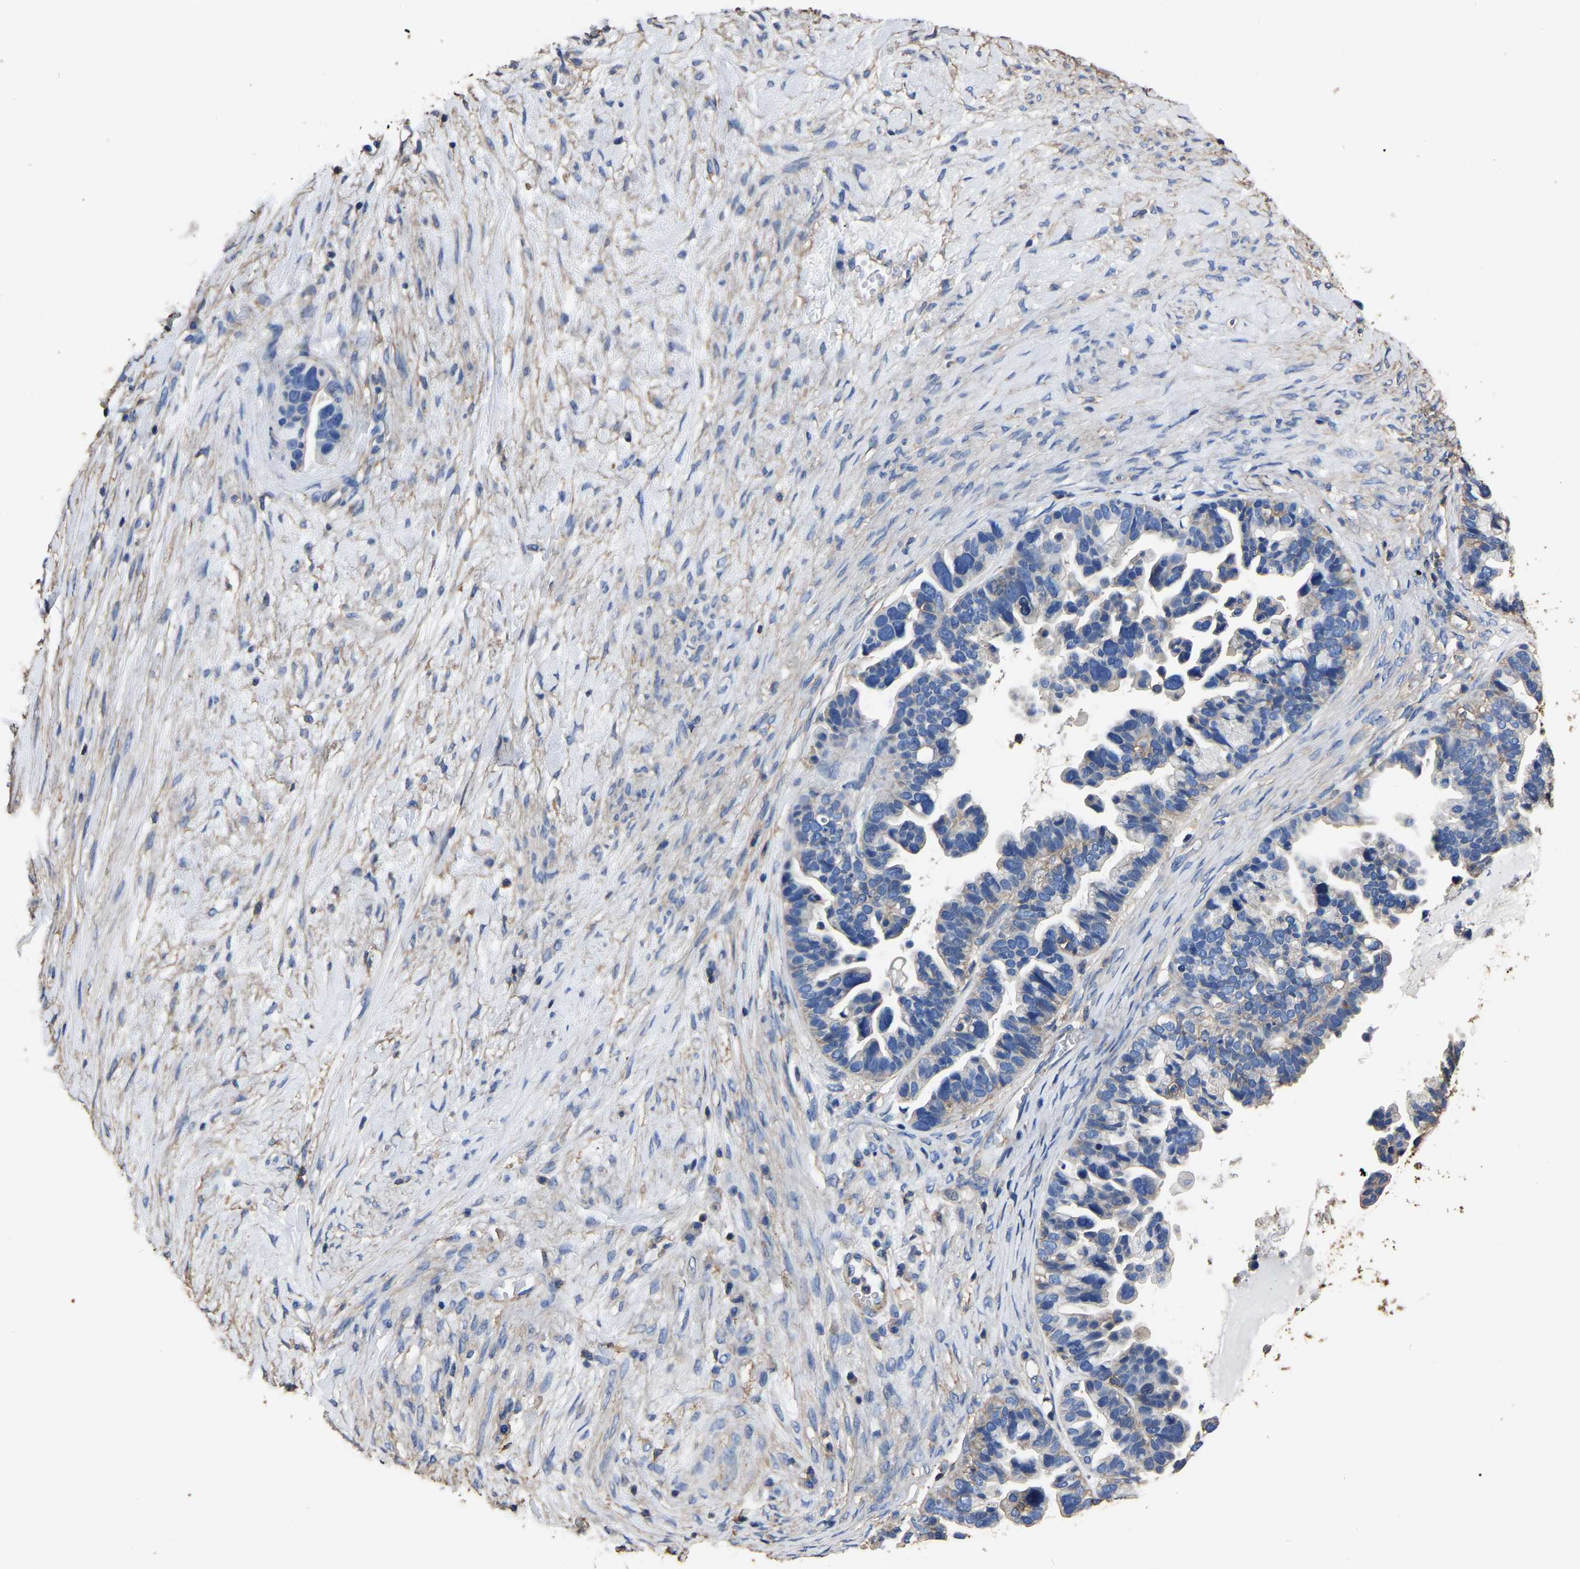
{"staining": {"intensity": "weak", "quantity": "<25%", "location": "cytoplasmic/membranous"}, "tissue": "ovarian cancer", "cell_type": "Tumor cells", "image_type": "cancer", "snomed": [{"axis": "morphology", "description": "Cystadenocarcinoma, serous, NOS"}, {"axis": "topography", "description": "Ovary"}], "caption": "Micrograph shows no significant protein expression in tumor cells of serous cystadenocarcinoma (ovarian).", "gene": "ARMT1", "patient": {"sex": "female", "age": 56}}